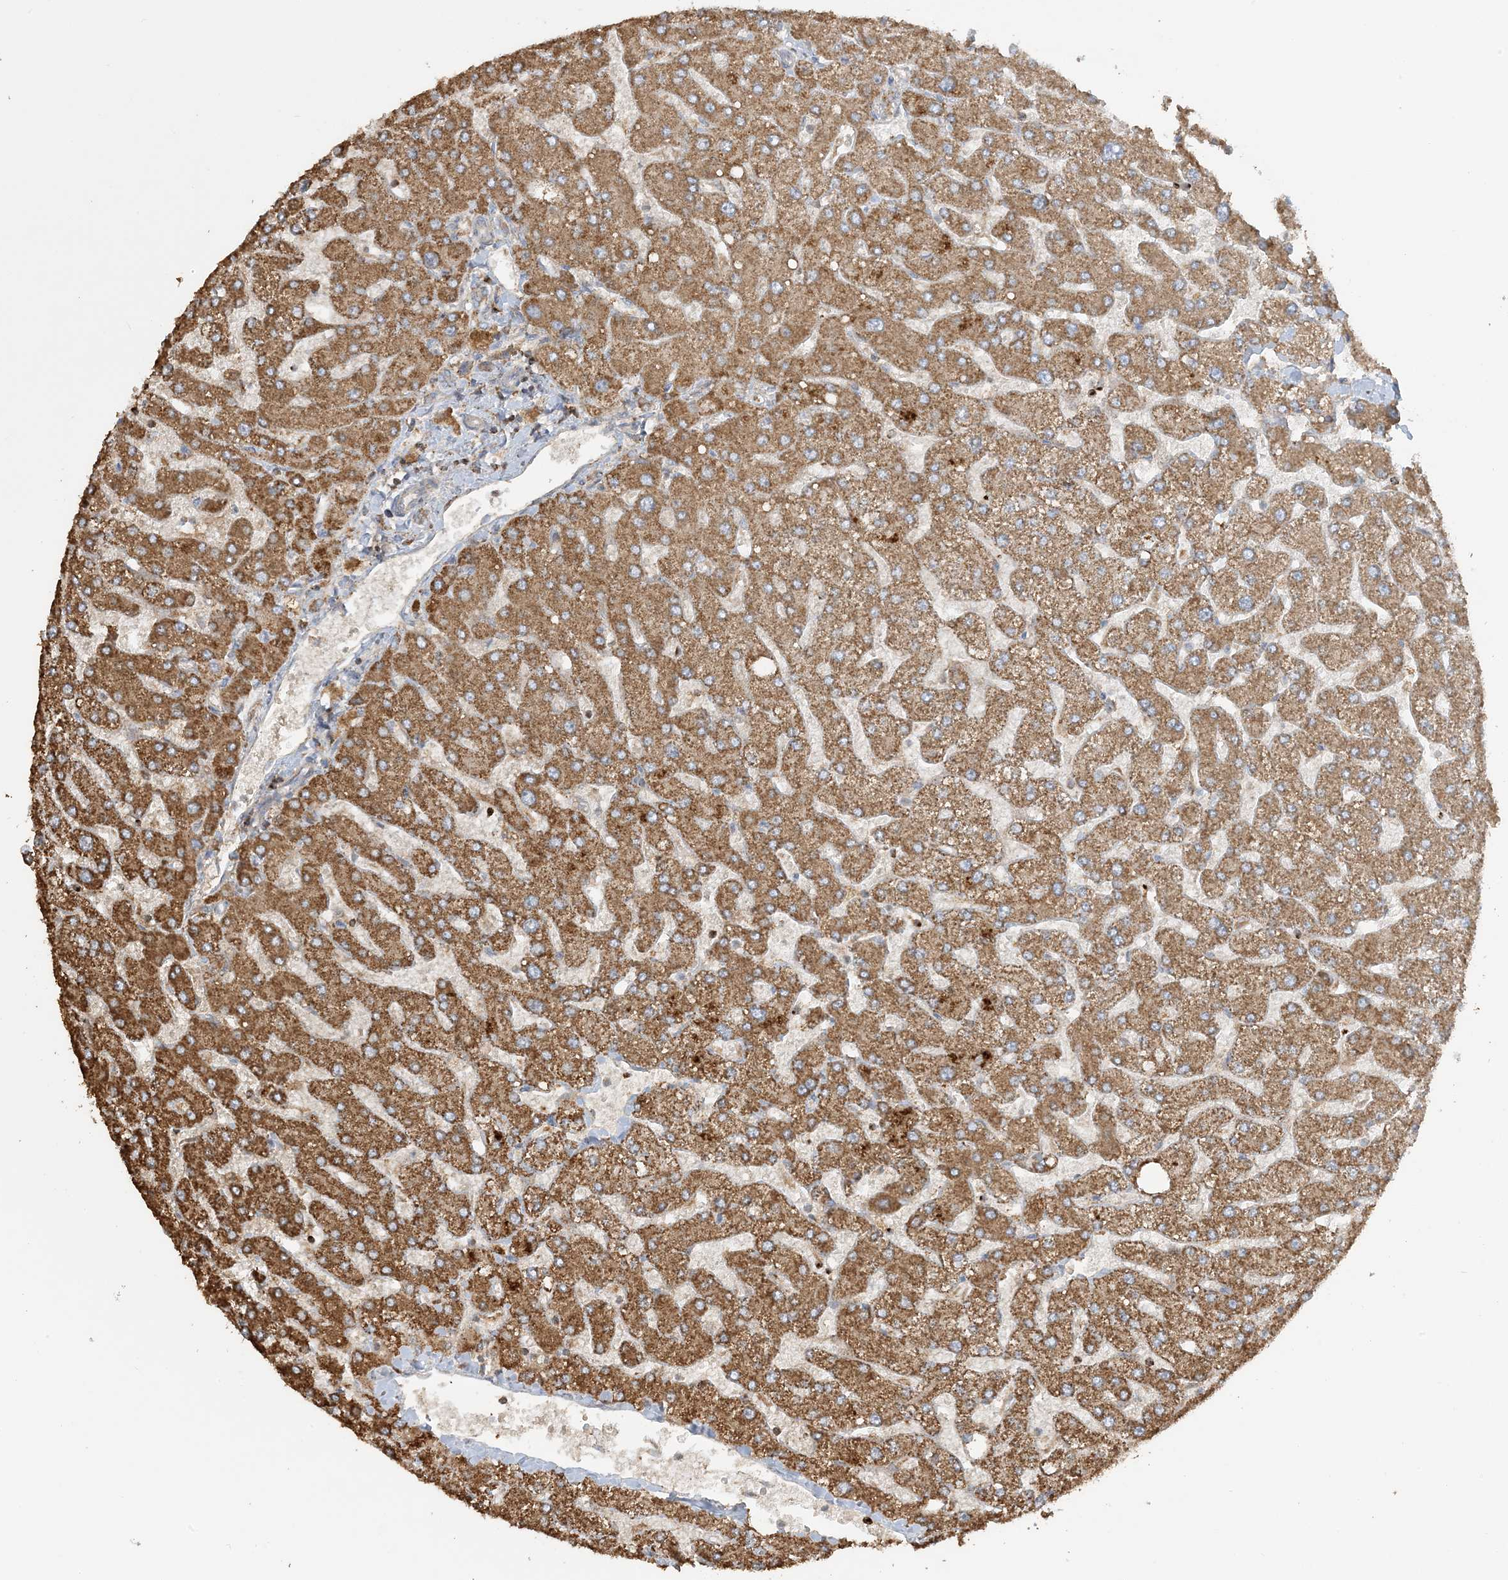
{"staining": {"intensity": "moderate", "quantity": ">75%", "location": "cytoplasmic/membranous"}, "tissue": "liver", "cell_type": "Cholangiocytes", "image_type": "normal", "snomed": [{"axis": "morphology", "description": "Normal tissue, NOS"}, {"axis": "topography", "description": "Liver"}], "caption": "A histopathology image showing moderate cytoplasmic/membranous positivity in approximately >75% of cholangiocytes in benign liver, as visualized by brown immunohistochemical staining.", "gene": "AGA", "patient": {"sex": "male", "age": 55}}